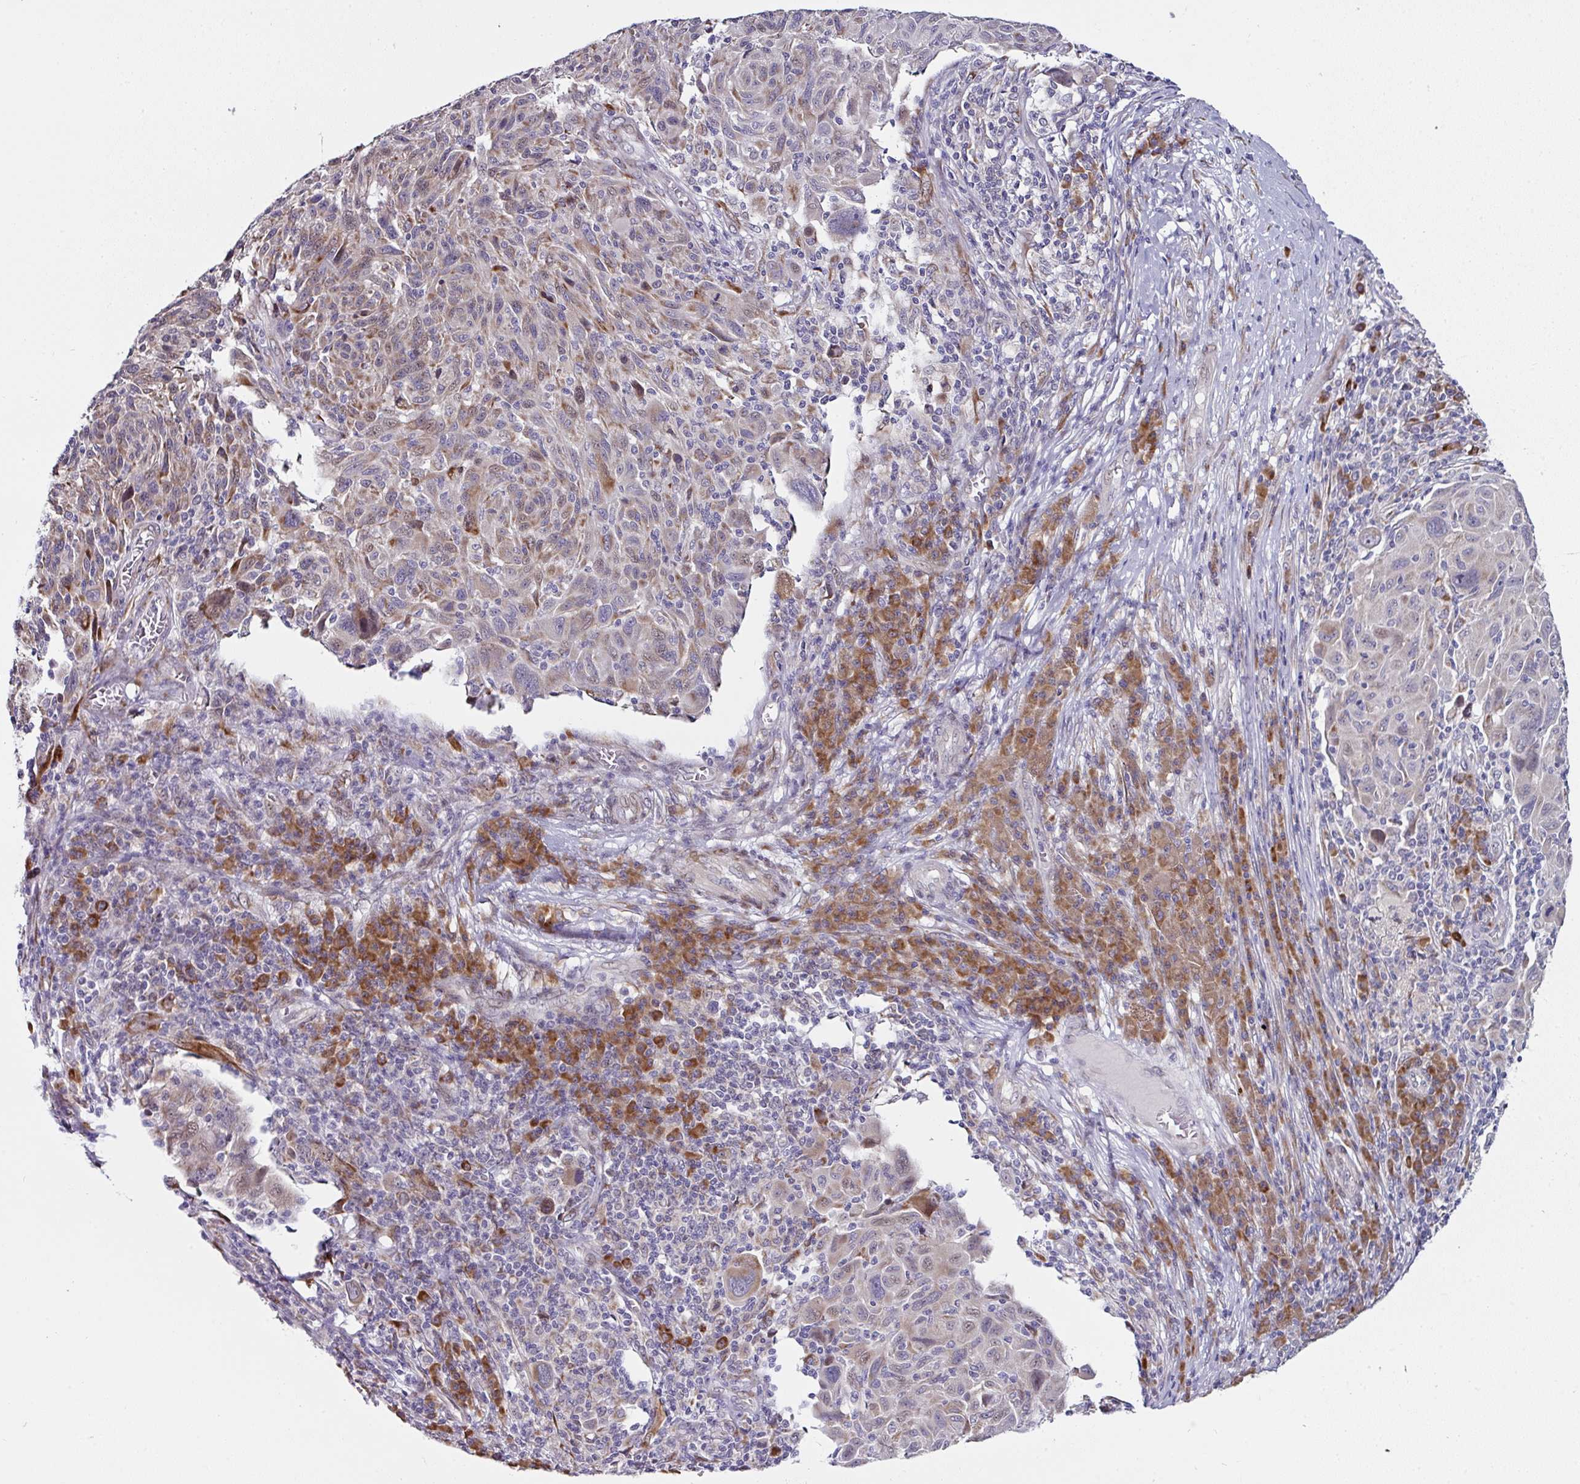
{"staining": {"intensity": "moderate", "quantity": "<25%", "location": "cytoplasmic/membranous"}, "tissue": "melanoma", "cell_type": "Tumor cells", "image_type": "cancer", "snomed": [{"axis": "morphology", "description": "Malignant melanoma, NOS"}, {"axis": "topography", "description": "Skin"}], "caption": "An immunohistochemistry (IHC) image of tumor tissue is shown. Protein staining in brown shows moderate cytoplasmic/membranous positivity in malignant melanoma within tumor cells. The protein is stained brown, and the nuclei are stained in blue (DAB IHC with brightfield microscopy, high magnification).", "gene": "APOLD1", "patient": {"sex": "male", "age": 53}}